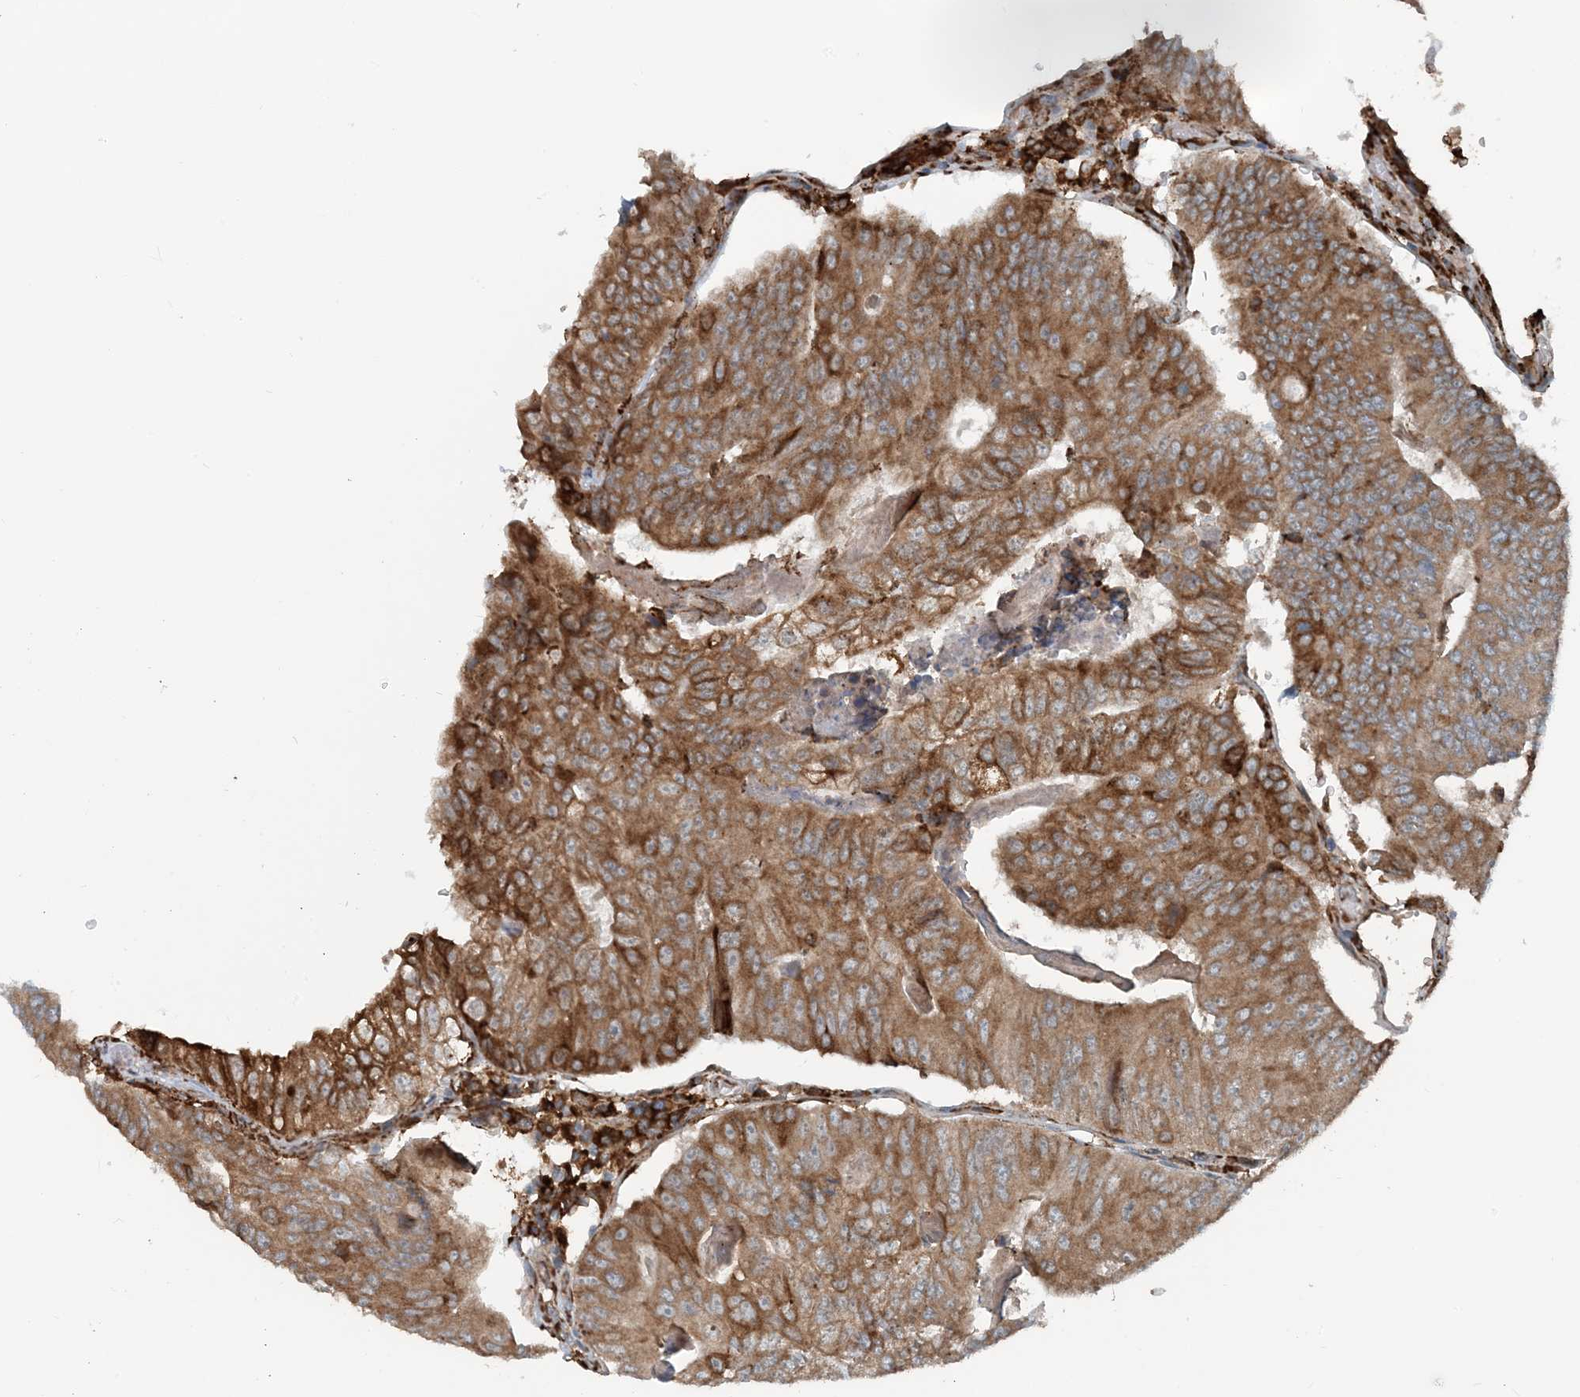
{"staining": {"intensity": "moderate", "quantity": ">75%", "location": "cytoplasmic/membranous"}, "tissue": "colorectal cancer", "cell_type": "Tumor cells", "image_type": "cancer", "snomed": [{"axis": "morphology", "description": "Adenocarcinoma, NOS"}, {"axis": "topography", "description": "Colon"}], "caption": "Adenocarcinoma (colorectal) stained with a protein marker reveals moderate staining in tumor cells.", "gene": "CERKL", "patient": {"sex": "female", "age": 67}}